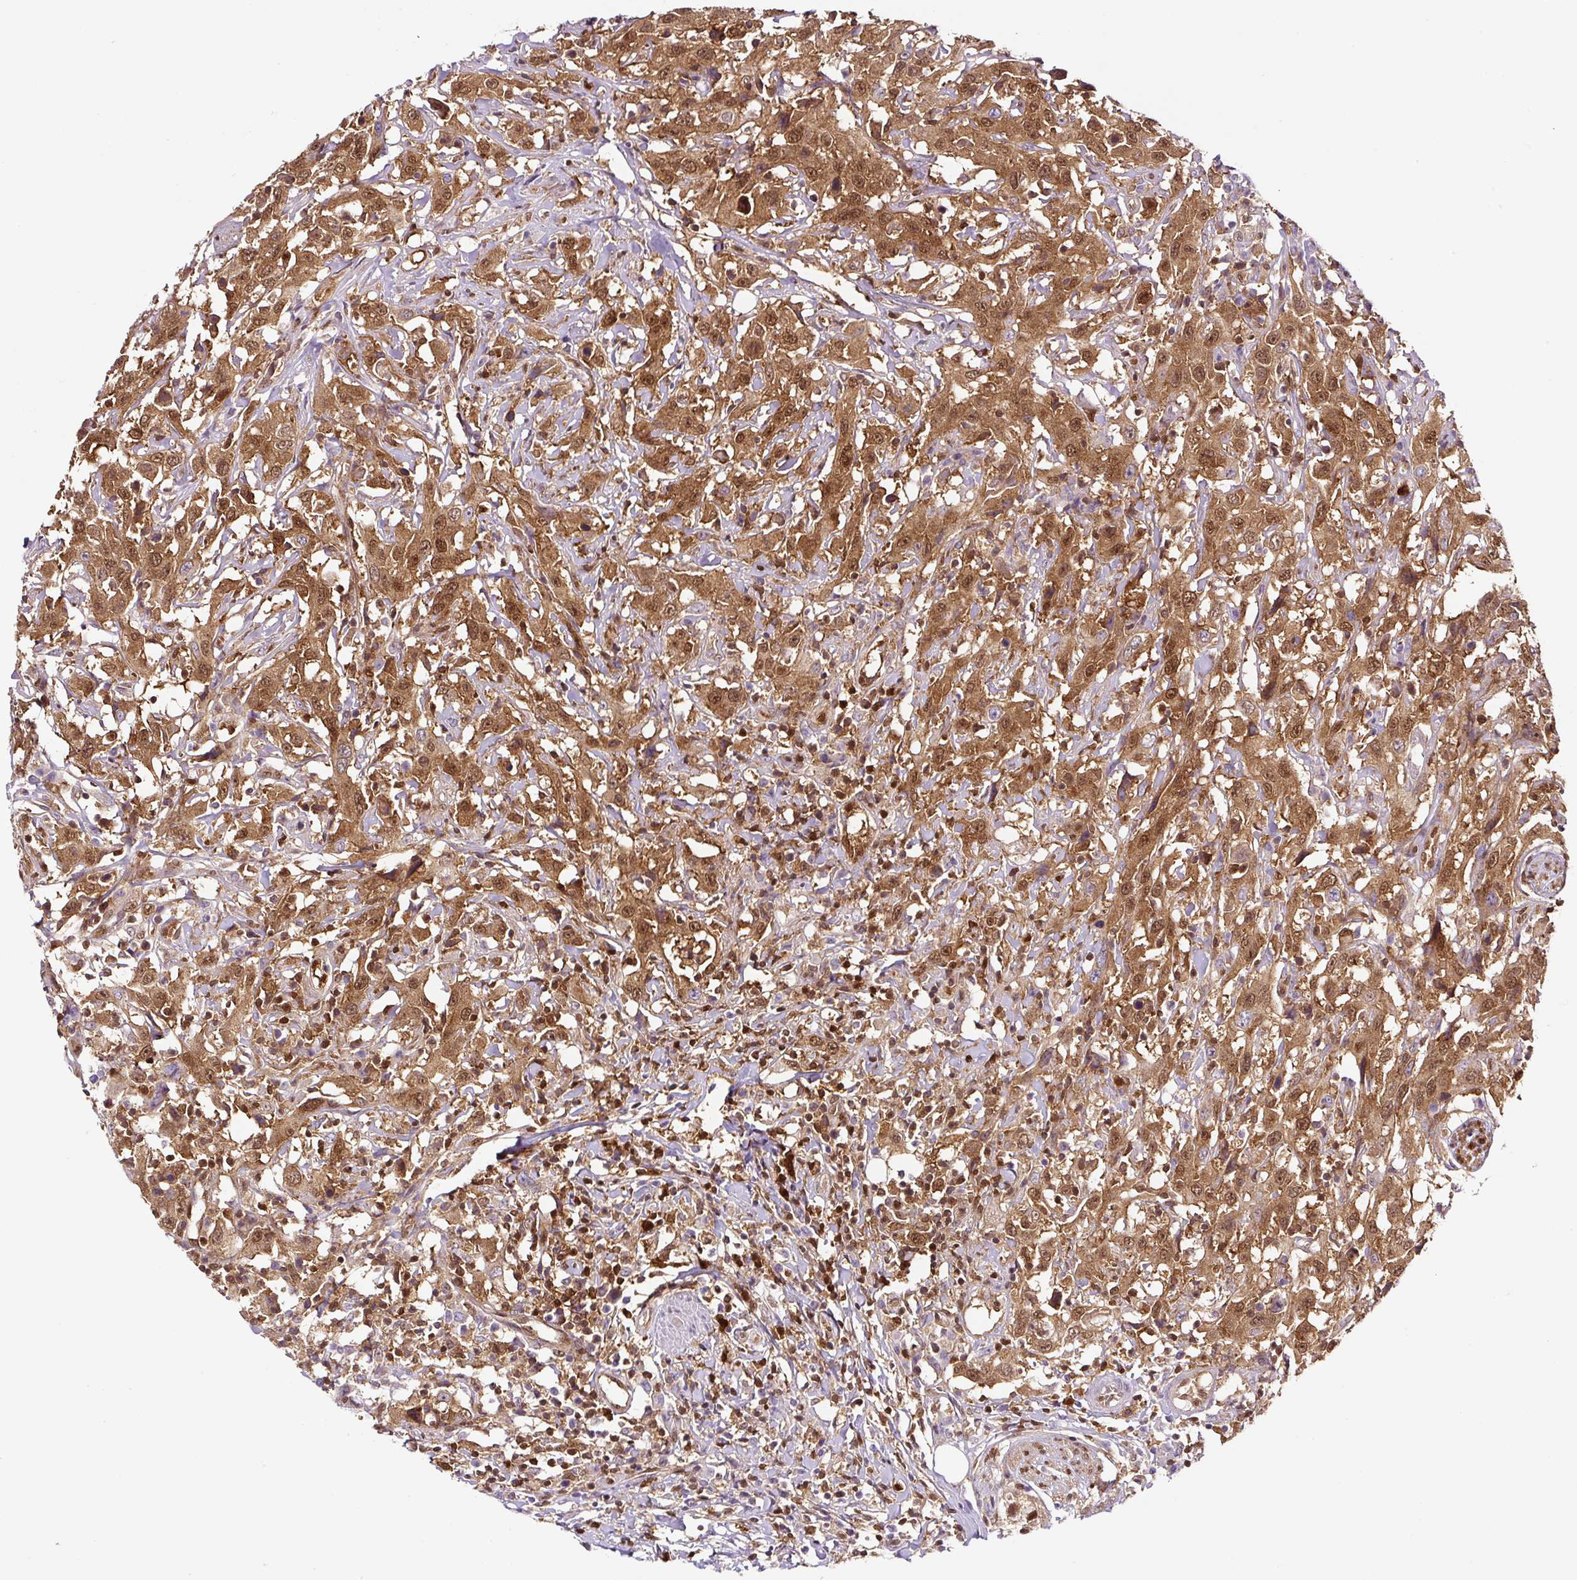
{"staining": {"intensity": "moderate", "quantity": ">75%", "location": "cytoplasmic/membranous,nuclear"}, "tissue": "urothelial cancer", "cell_type": "Tumor cells", "image_type": "cancer", "snomed": [{"axis": "morphology", "description": "Urothelial carcinoma, High grade"}, {"axis": "topography", "description": "Urinary bladder"}], "caption": "Immunohistochemistry staining of high-grade urothelial carcinoma, which displays medium levels of moderate cytoplasmic/membranous and nuclear positivity in about >75% of tumor cells indicating moderate cytoplasmic/membranous and nuclear protein staining. The staining was performed using DAB (brown) for protein detection and nuclei were counterstained in hematoxylin (blue).", "gene": "ANXA1", "patient": {"sex": "male", "age": 61}}